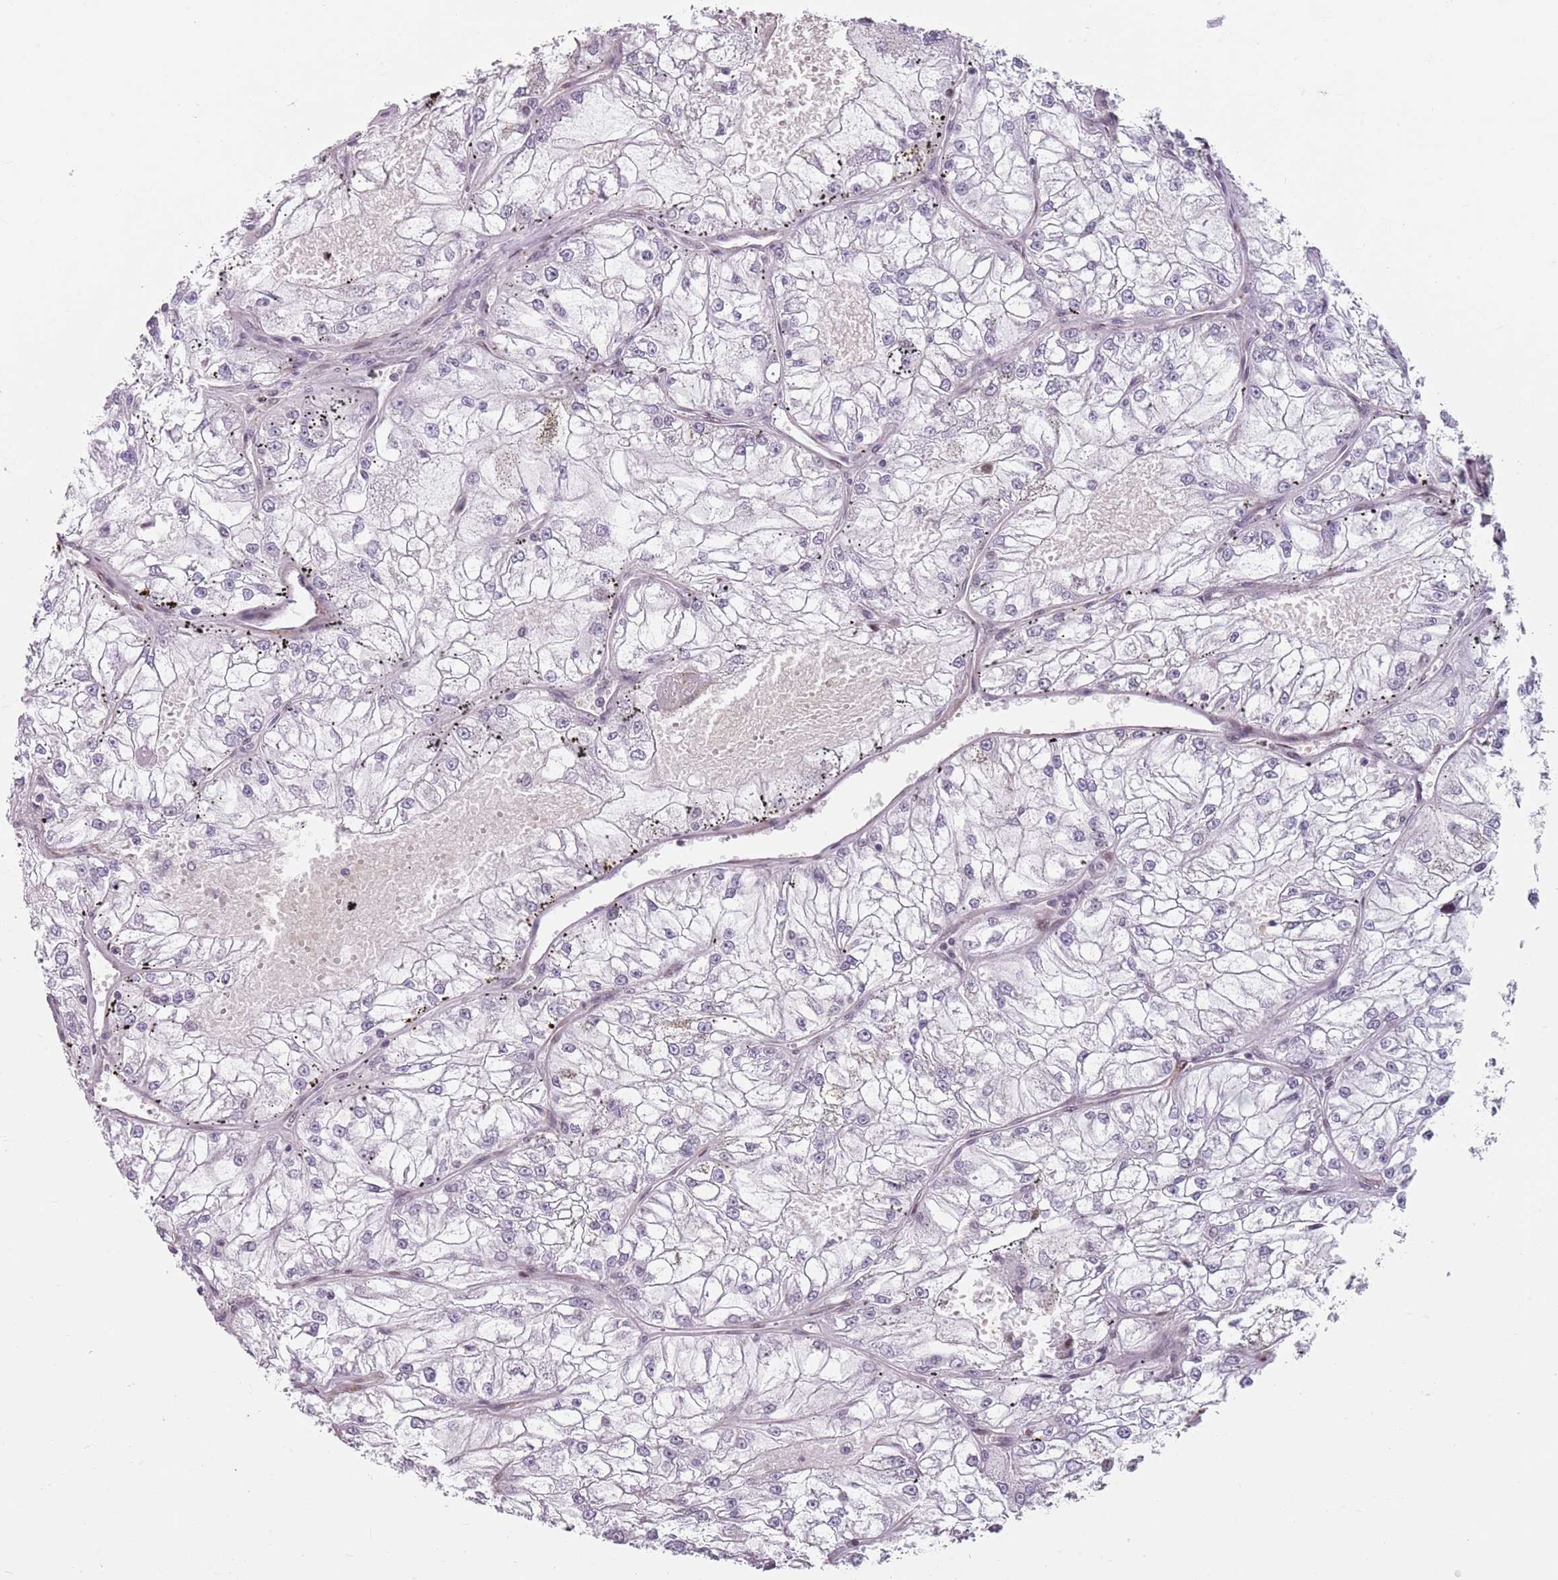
{"staining": {"intensity": "negative", "quantity": "none", "location": "none"}, "tissue": "renal cancer", "cell_type": "Tumor cells", "image_type": "cancer", "snomed": [{"axis": "morphology", "description": "Adenocarcinoma, NOS"}, {"axis": "topography", "description": "Kidney"}], "caption": "Tumor cells are negative for protein expression in human renal adenocarcinoma.", "gene": "TMC4", "patient": {"sex": "female", "age": 72}}